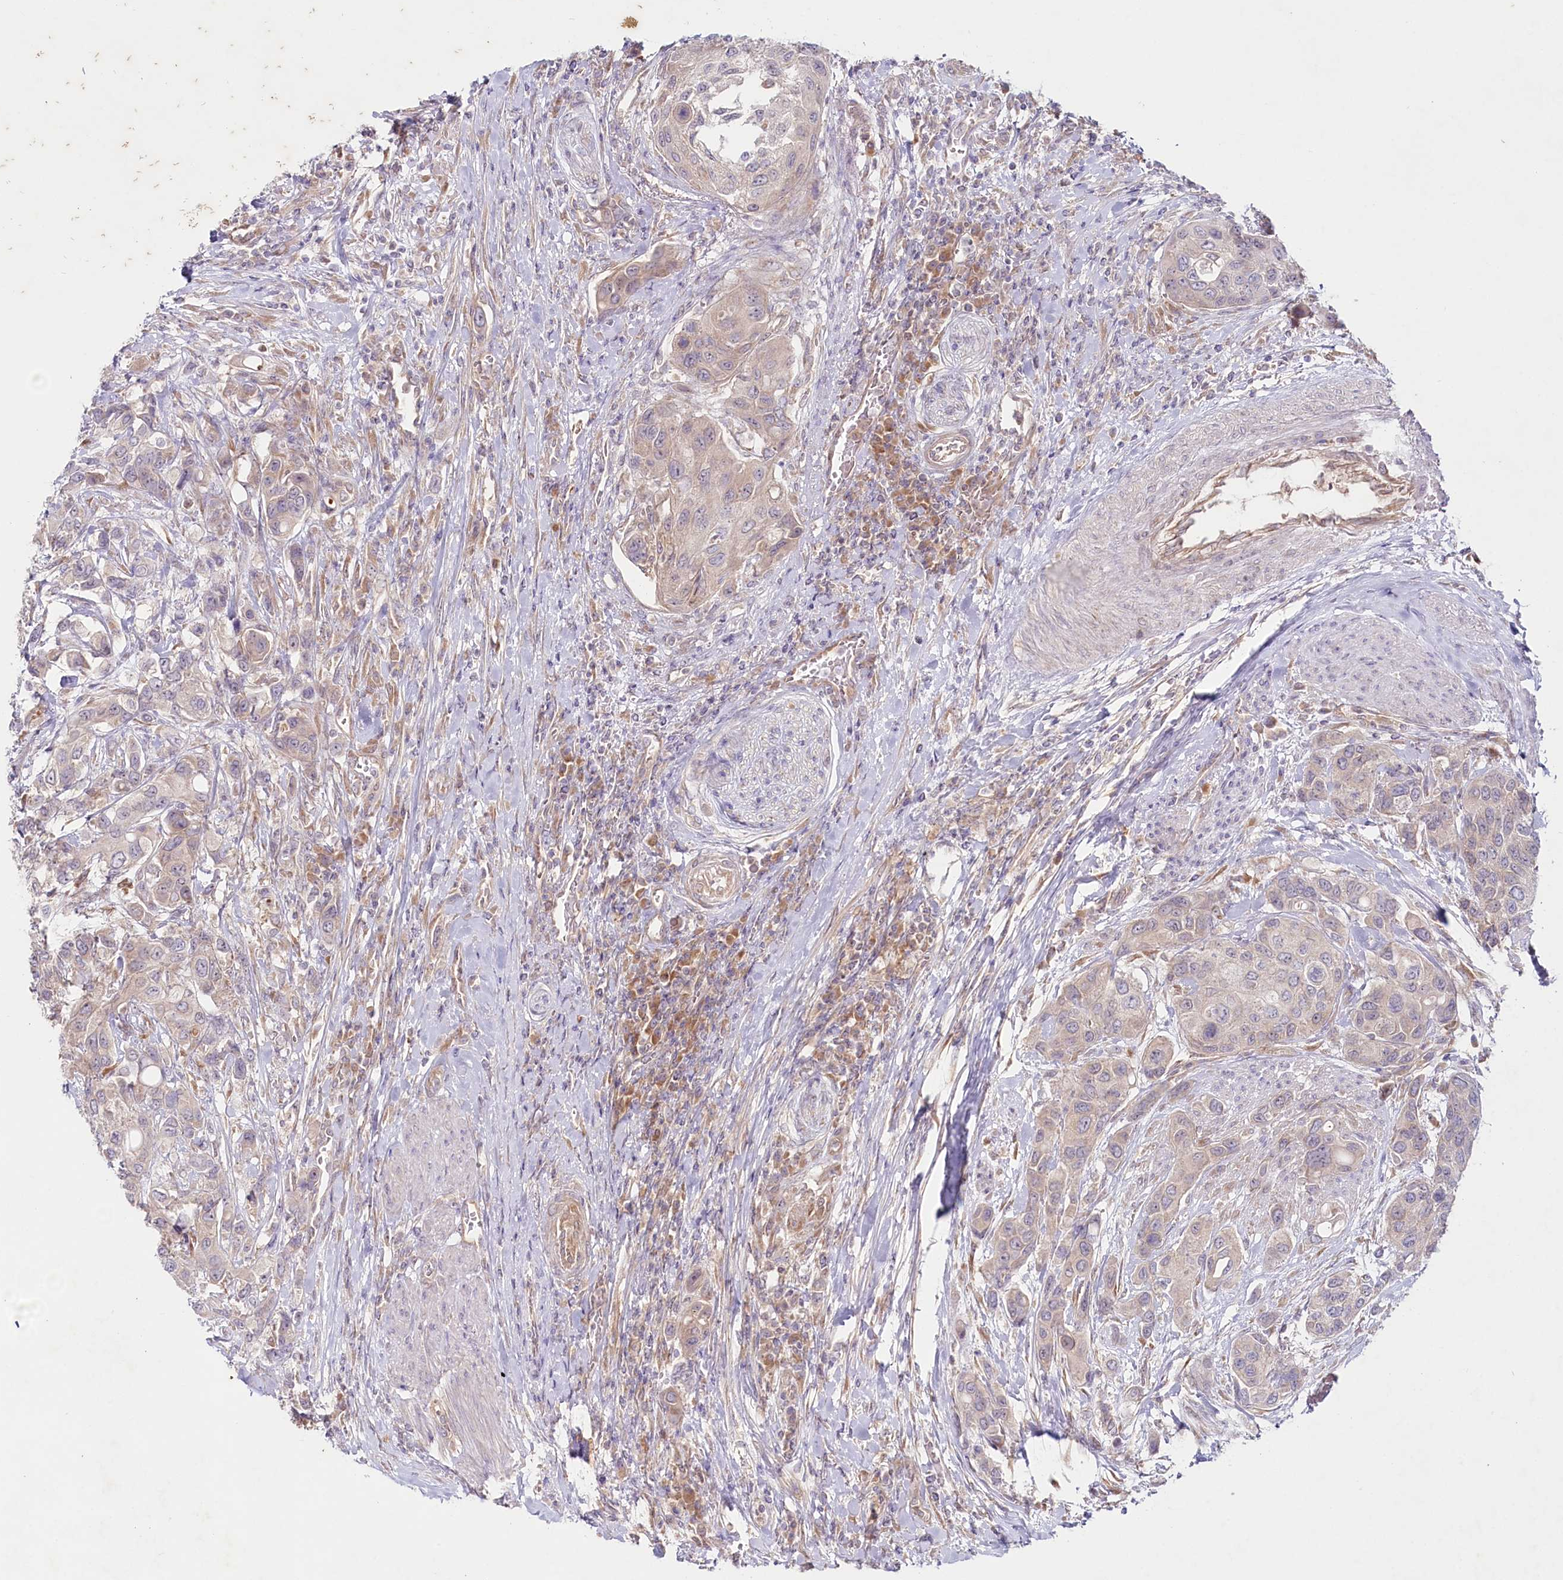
{"staining": {"intensity": "negative", "quantity": "none", "location": "none"}, "tissue": "urothelial cancer", "cell_type": "Tumor cells", "image_type": "cancer", "snomed": [{"axis": "morphology", "description": "Normal tissue, NOS"}, {"axis": "morphology", "description": "Urothelial carcinoma, High grade"}, {"axis": "topography", "description": "Vascular tissue"}, {"axis": "topography", "description": "Urinary bladder"}], "caption": "IHC of human urothelial carcinoma (high-grade) displays no expression in tumor cells.", "gene": "TNIP1", "patient": {"sex": "female", "age": 56}}